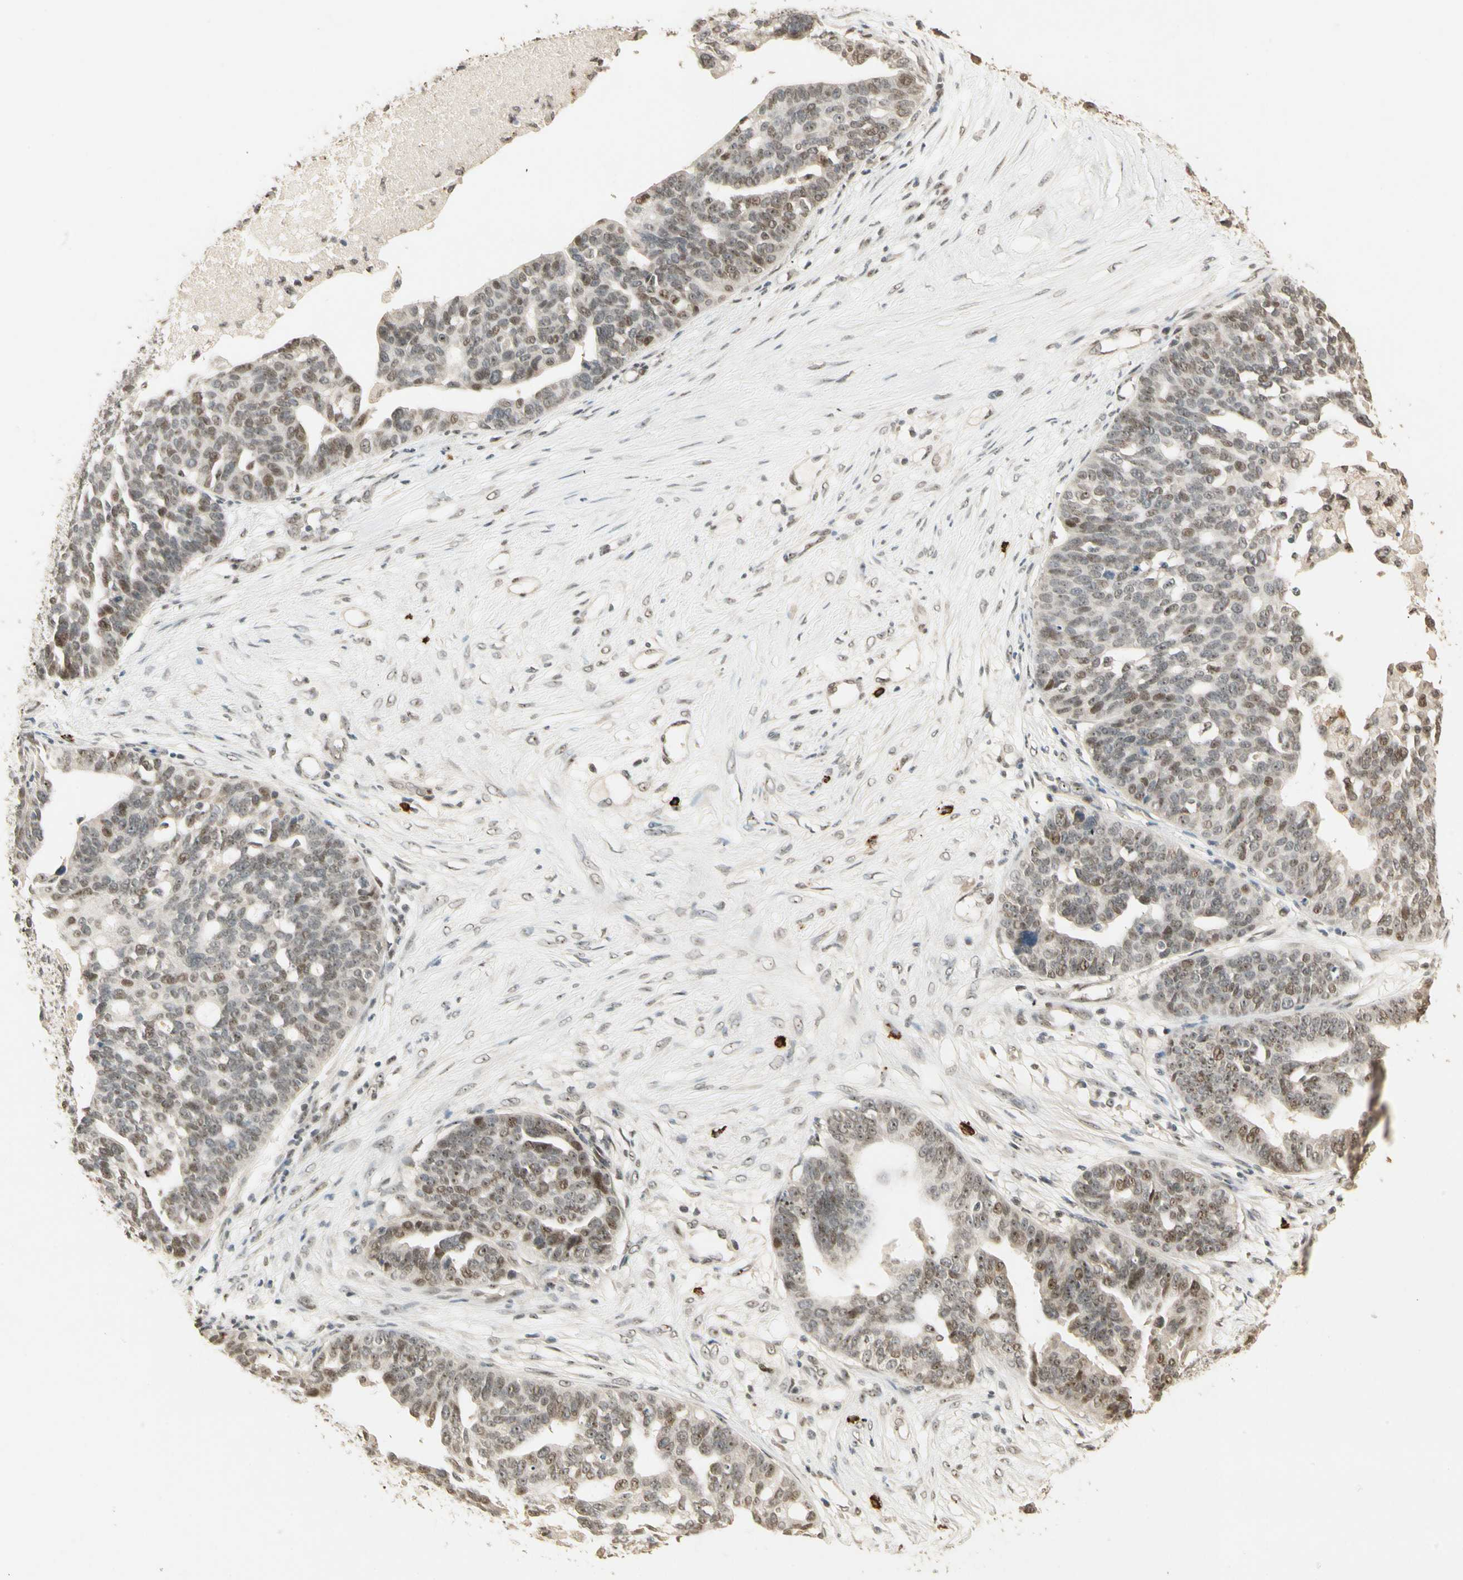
{"staining": {"intensity": "moderate", "quantity": "25%-75%", "location": "nuclear"}, "tissue": "ovarian cancer", "cell_type": "Tumor cells", "image_type": "cancer", "snomed": [{"axis": "morphology", "description": "Cystadenocarcinoma, serous, NOS"}, {"axis": "topography", "description": "Ovary"}], "caption": "Ovarian serous cystadenocarcinoma was stained to show a protein in brown. There is medium levels of moderate nuclear expression in approximately 25%-75% of tumor cells. (Stains: DAB (3,3'-diaminobenzidine) in brown, nuclei in blue, Microscopy: brightfield microscopy at high magnification).", "gene": "ETV4", "patient": {"sex": "female", "age": 59}}